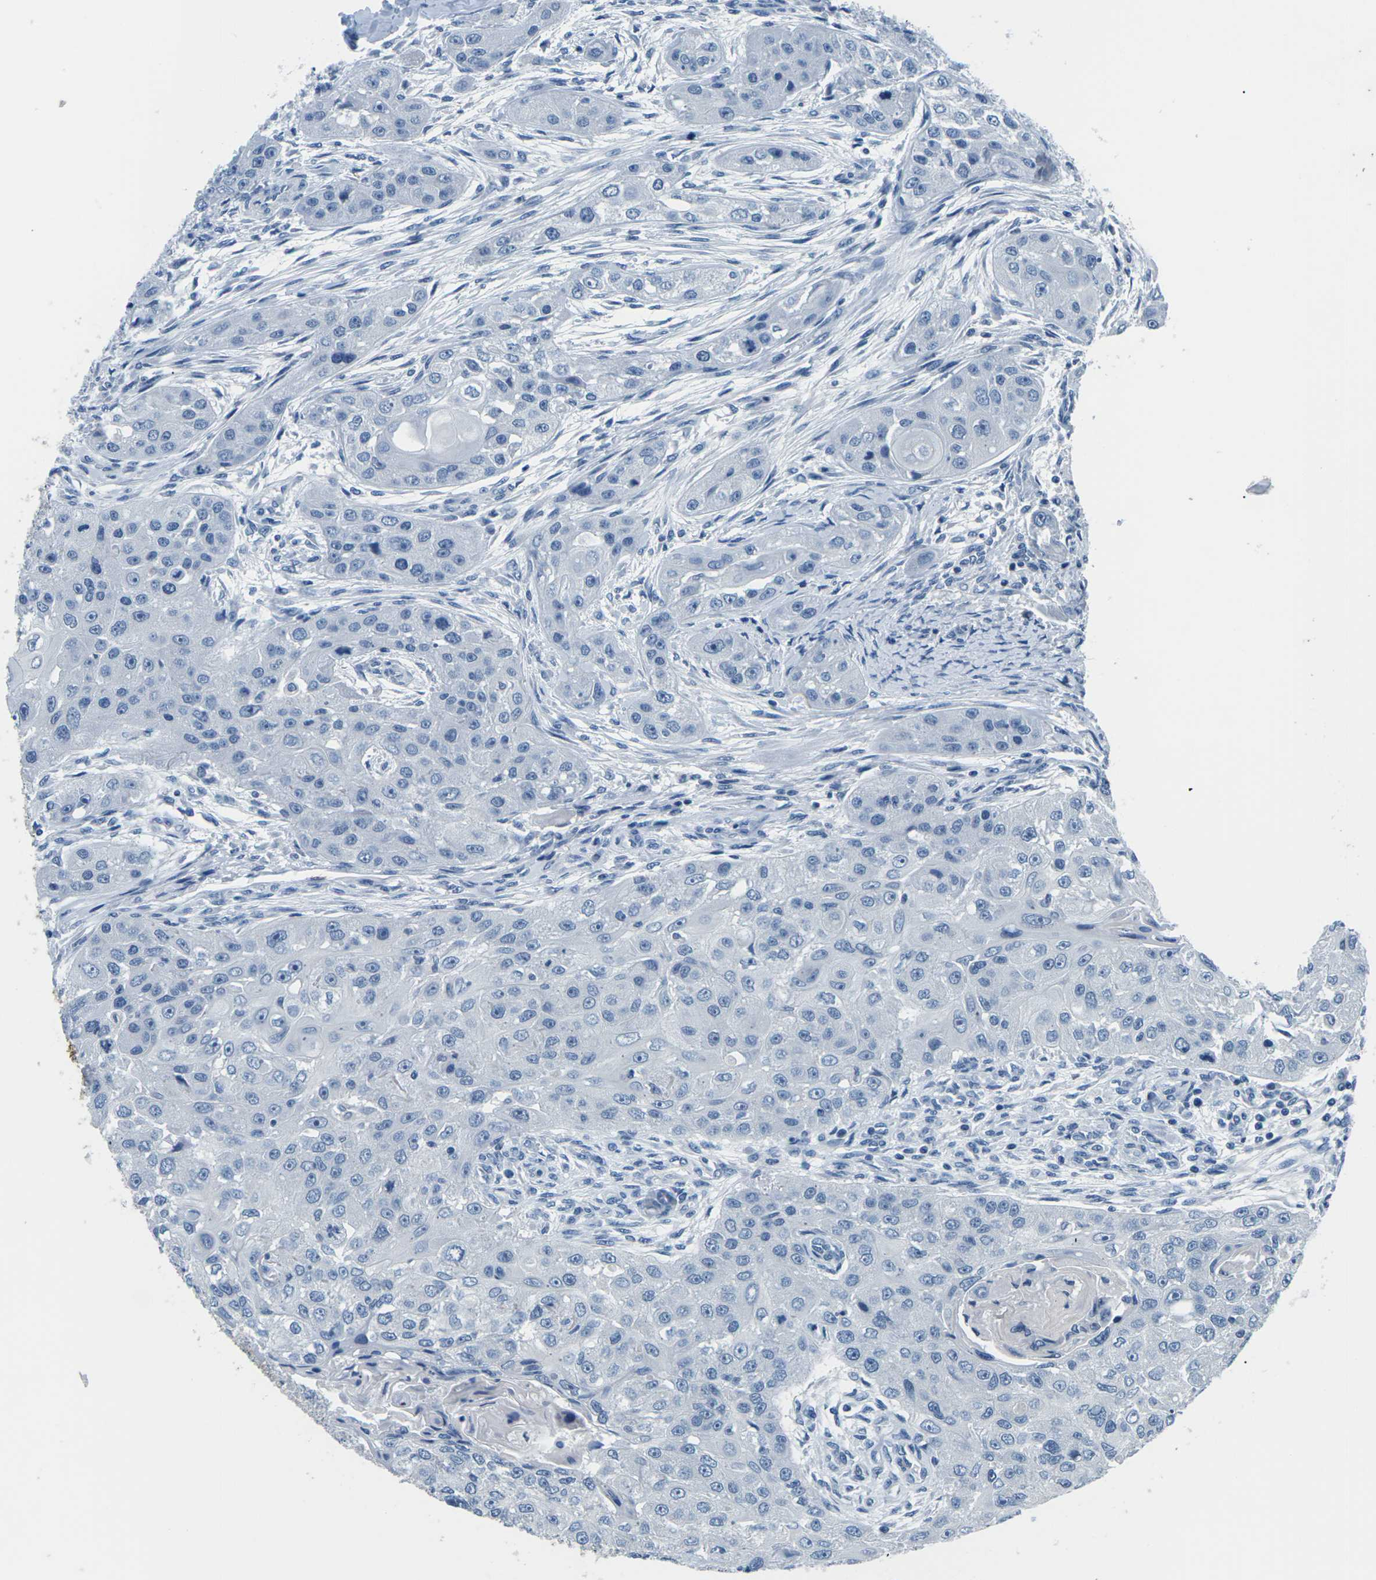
{"staining": {"intensity": "negative", "quantity": "none", "location": "none"}, "tissue": "head and neck cancer", "cell_type": "Tumor cells", "image_type": "cancer", "snomed": [{"axis": "morphology", "description": "Normal tissue, NOS"}, {"axis": "morphology", "description": "Squamous cell carcinoma, NOS"}, {"axis": "topography", "description": "Skeletal muscle"}, {"axis": "topography", "description": "Head-Neck"}], "caption": "Tumor cells are negative for protein expression in human head and neck cancer.", "gene": "UMOD", "patient": {"sex": "male", "age": 51}}